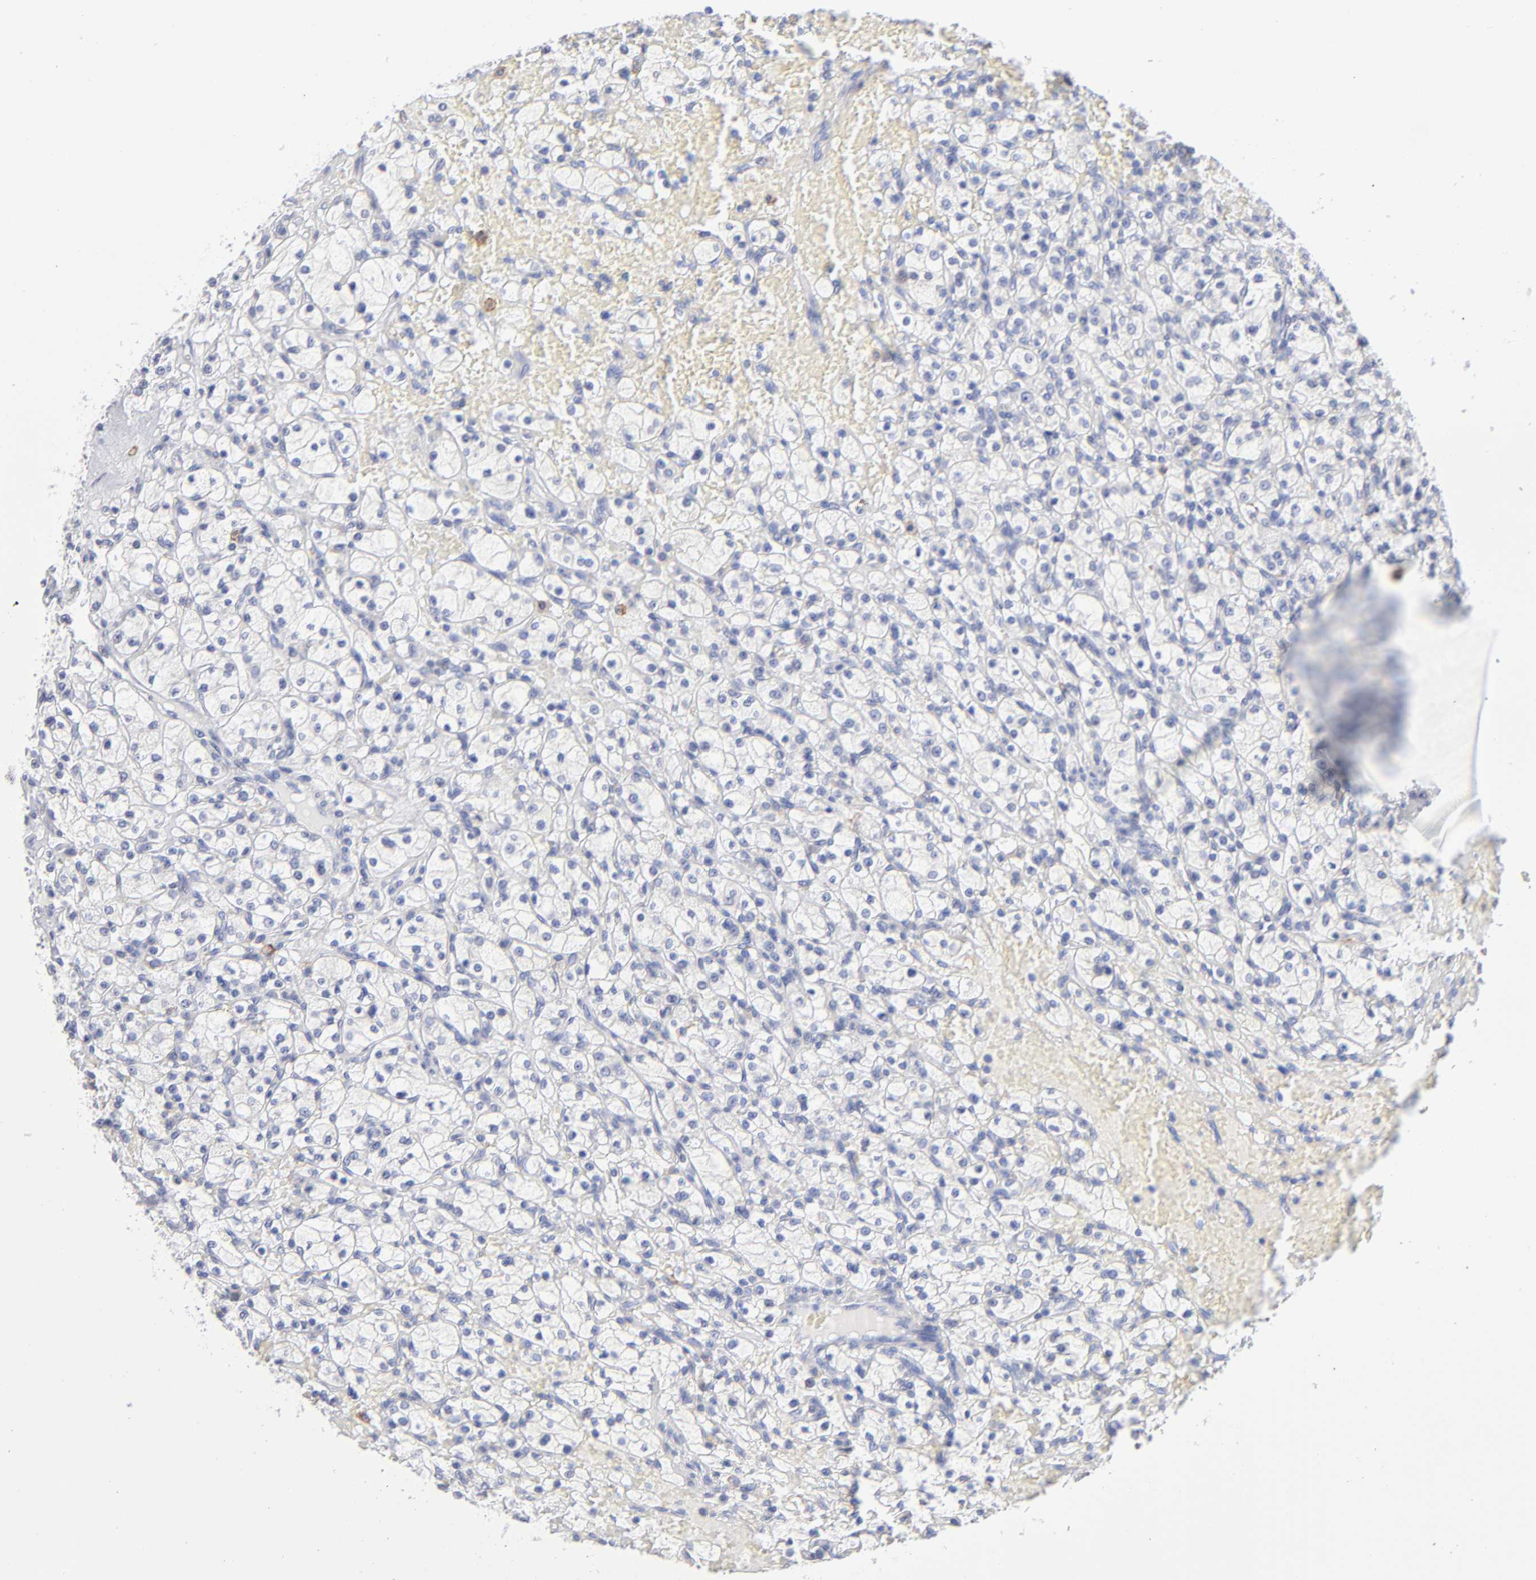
{"staining": {"intensity": "negative", "quantity": "none", "location": "none"}, "tissue": "renal cancer", "cell_type": "Tumor cells", "image_type": "cancer", "snomed": [{"axis": "morphology", "description": "Adenocarcinoma, NOS"}, {"axis": "topography", "description": "Kidney"}], "caption": "Human renal cancer stained for a protein using immunohistochemistry (IHC) demonstrates no staining in tumor cells.", "gene": "LAT2", "patient": {"sex": "female", "age": 83}}